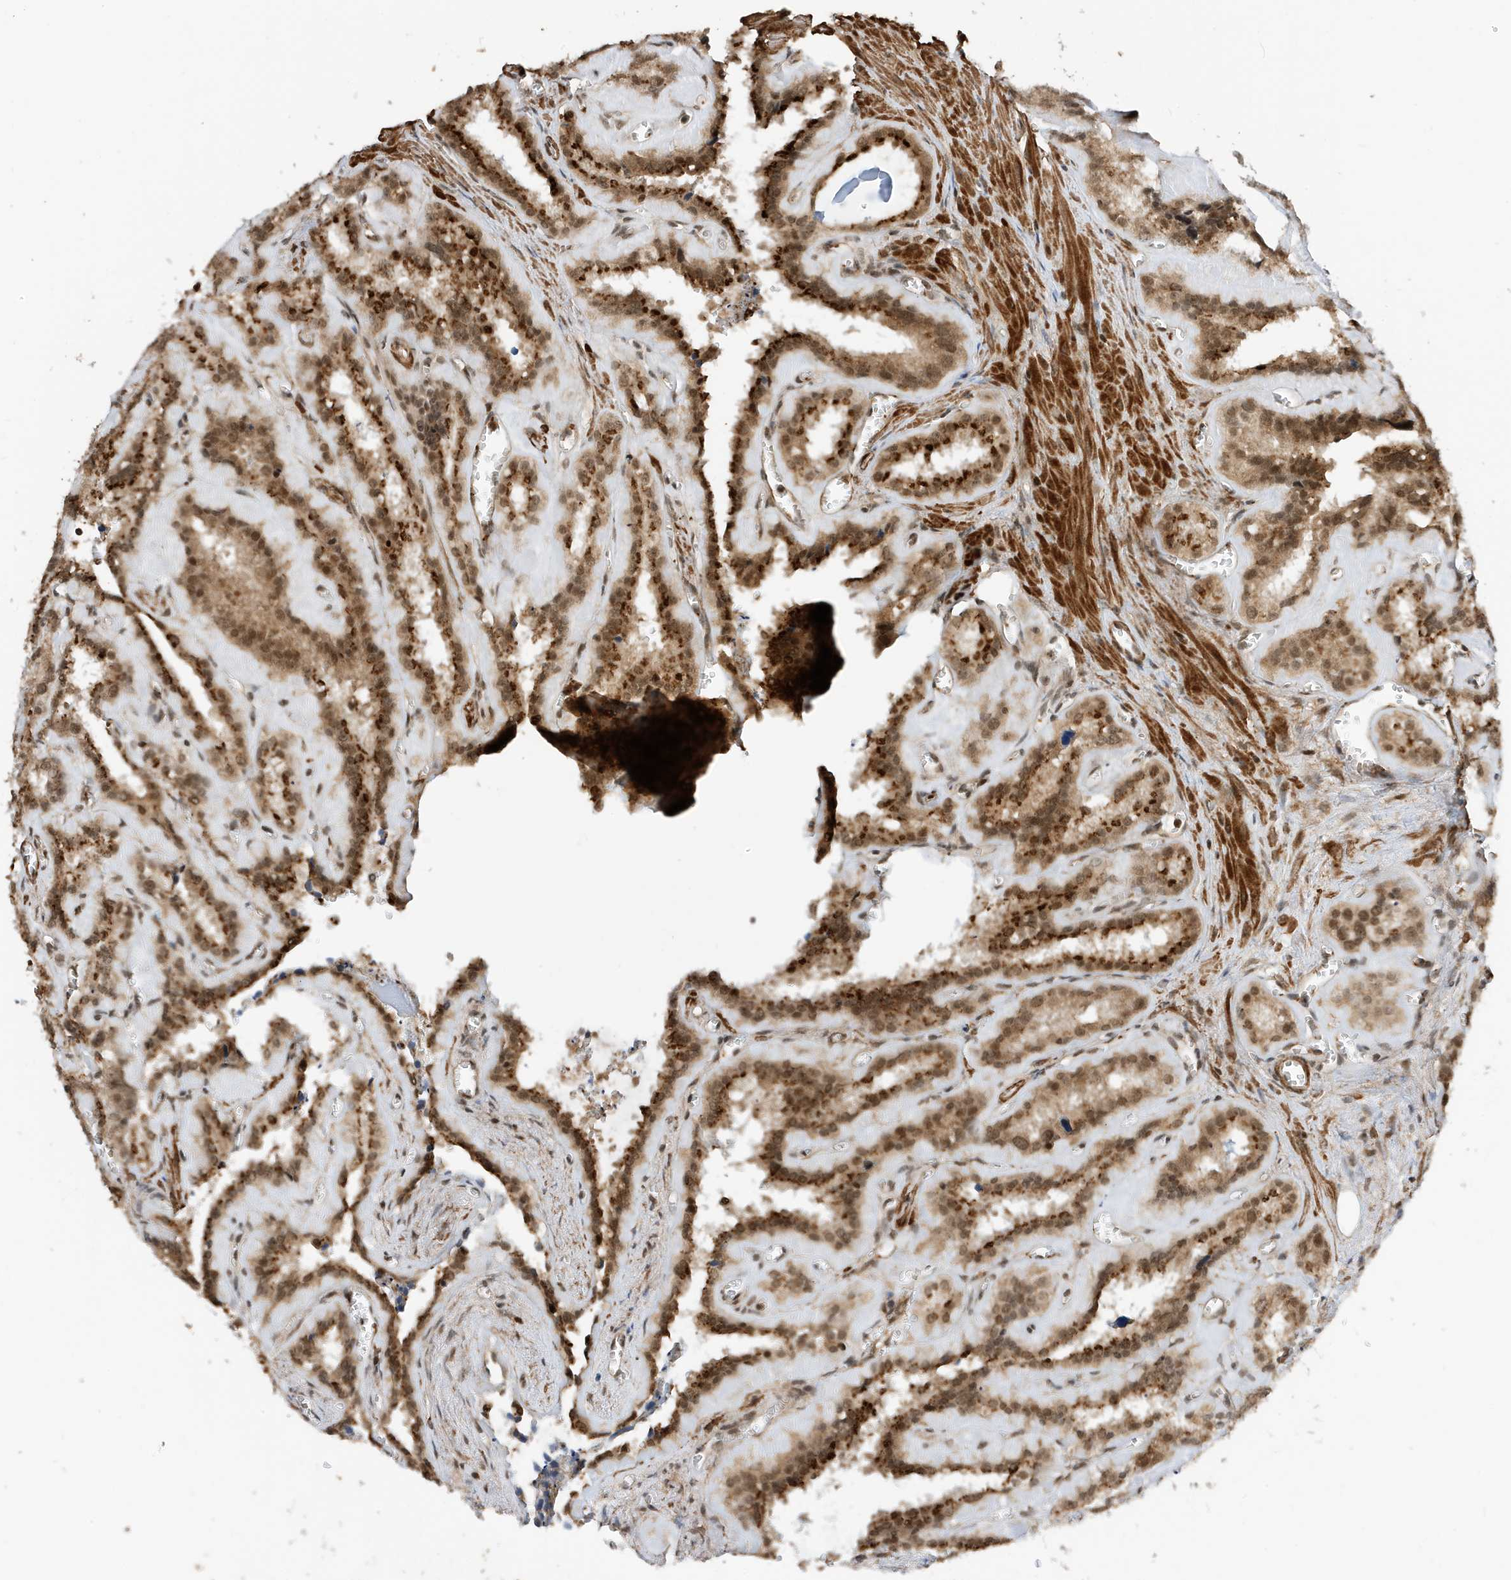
{"staining": {"intensity": "strong", "quantity": ">75%", "location": "cytoplasmic/membranous,nuclear"}, "tissue": "seminal vesicle", "cell_type": "Glandular cells", "image_type": "normal", "snomed": [{"axis": "morphology", "description": "Normal tissue, NOS"}, {"axis": "topography", "description": "Prostate"}, {"axis": "topography", "description": "Seminal veicle"}], "caption": "Immunohistochemical staining of normal human seminal vesicle exhibits strong cytoplasmic/membranous,nuclear protein positivity in approximately >75% of glandular cells. Nuclei are stained in blue.", "gene": "MAST3", "patient": {"sex": "male", "age": 59}}